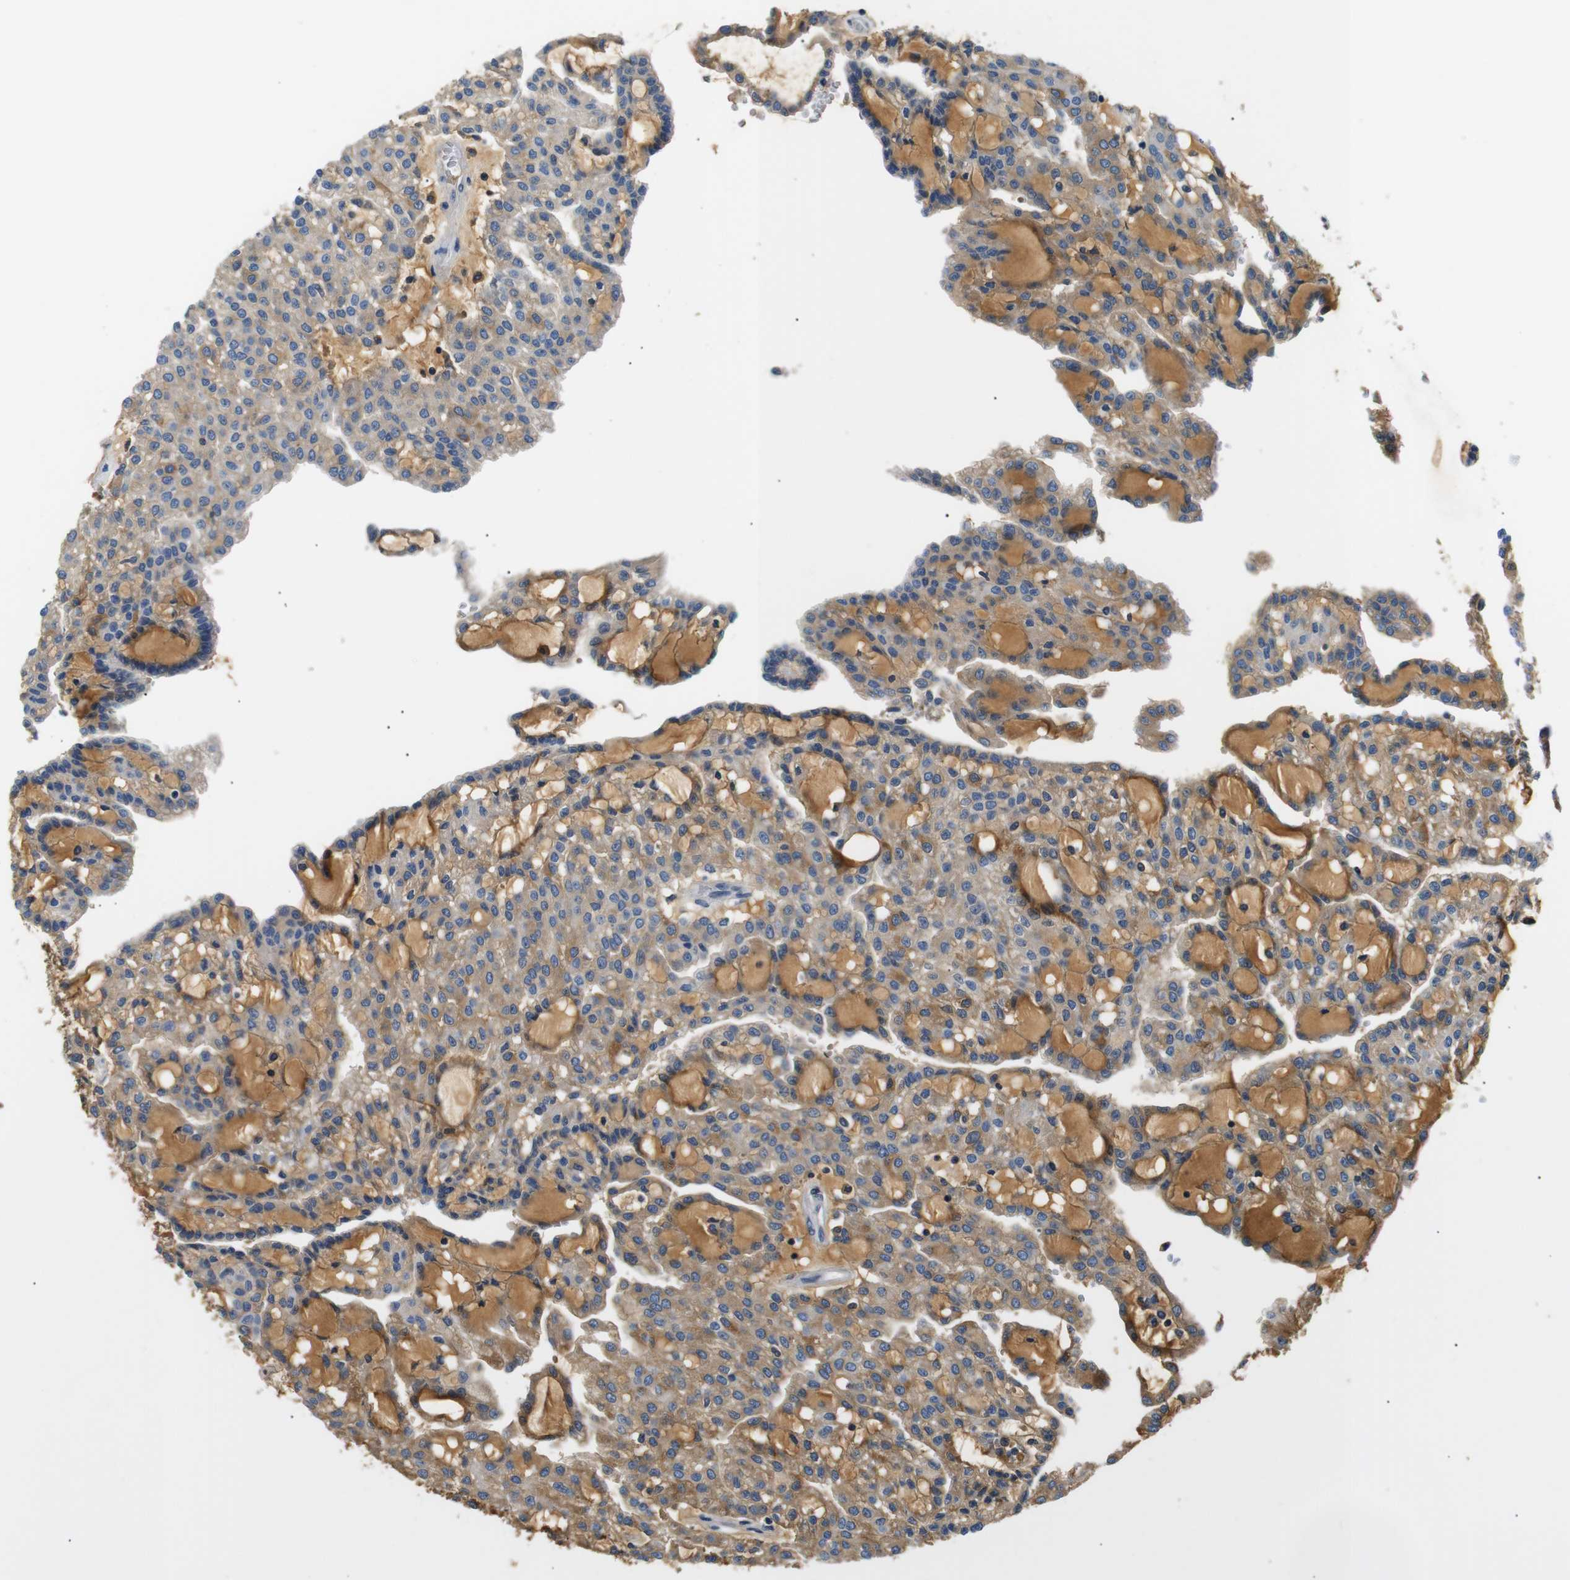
{"staining": {"intensity": "weak", "quantity": ">75%", "location": "cytoplasmic/membranous"}, "tissue": "renal cancer", "cell_type": "Tumor cells", "image_type": "cancer", "snomed": [{"axis": "morphology", "description": "Adenocarcinoma, NOS"}, {"axis": "topography", "description": "Kidney"}], "caption": "Renal cancer was stained to show a protein in brown. There is low levels of weak cytoplasmic/membranous staining in about >75% of tumor cells.", "gene": "LHCGR", "patient": {"sex": "male", "age": 63}}